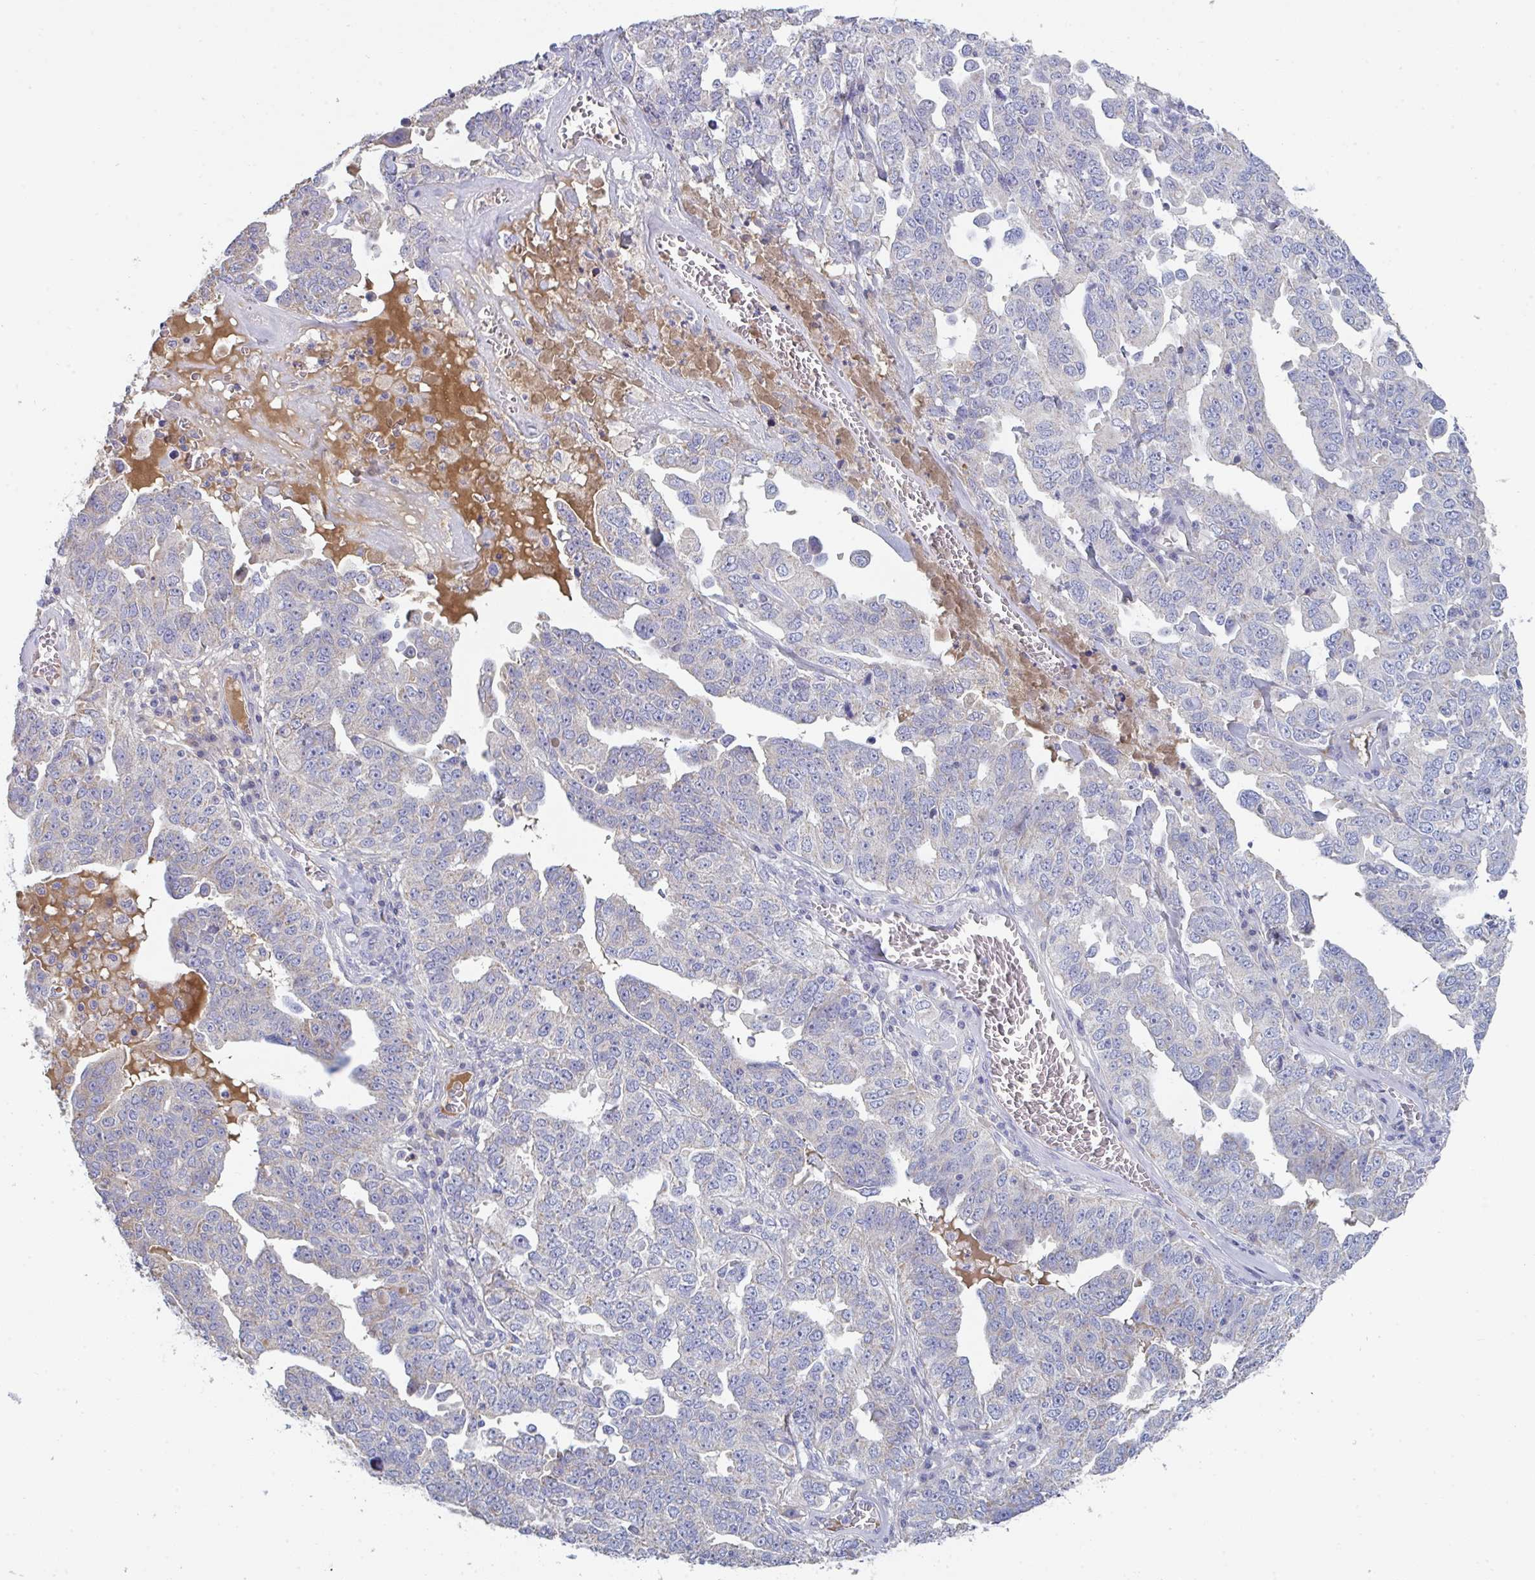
{"staining": {"intensity": "negative", "quantity": "none", "location": "none"}, "tissue": "ovarian cancer", "cell_type": "Tumor cells", "image_type": "cancer", "snomed": [{"axis": "morphology", "description": "Carcinoma, endometroid"}, {"axis": "topography", "description": "Ovary"}], "caption": "An image of human ovarian cancer is negative for staining in tumor cells. The staining was performed using DAB (3,3'-diaminobenzidine) to visualize the protein expression in brown, while the nuclei were stained in blue with hematoxylin (Magnification: 20x).", "gene": "HGFAC", "patient": {"sex": "female", "age": 62}}